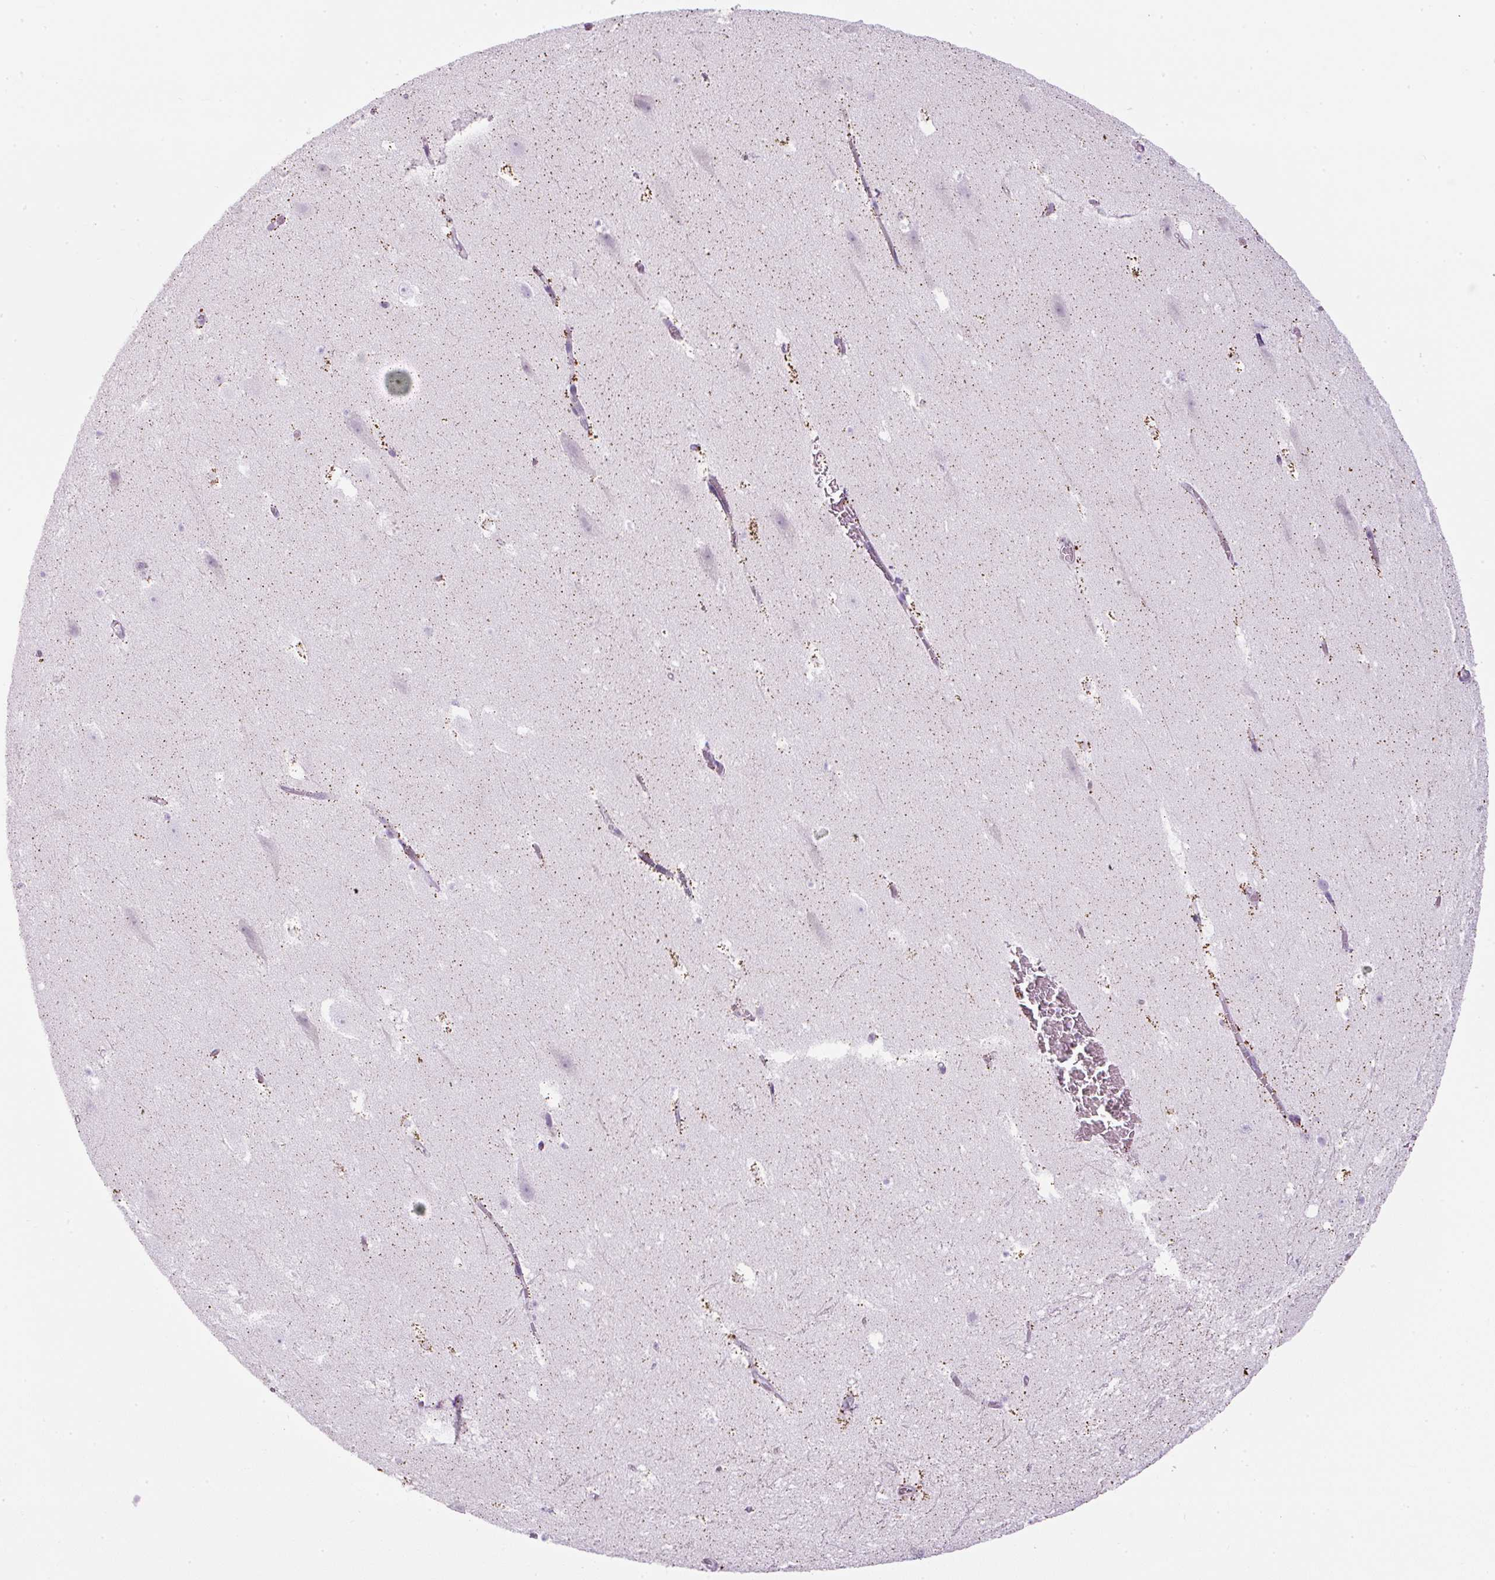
{"staining": {"intensity": "negative", "quantity": "none", "location": "none"}, "tissue": "hippocampus", "cell_type": "Glial cells", "image_type": "normal", "snomed": [{"axis": "morphology", "description": "Normal tissue, NOS"}, {"axis": "topography", "description": "Hippocampus"}], "caption": "Immunohistochemical staining of normal hippocampus displays no significant staining in glial cells.", "gene": "FGFBP3", "patient": {"sex": "female", "age": 42}}